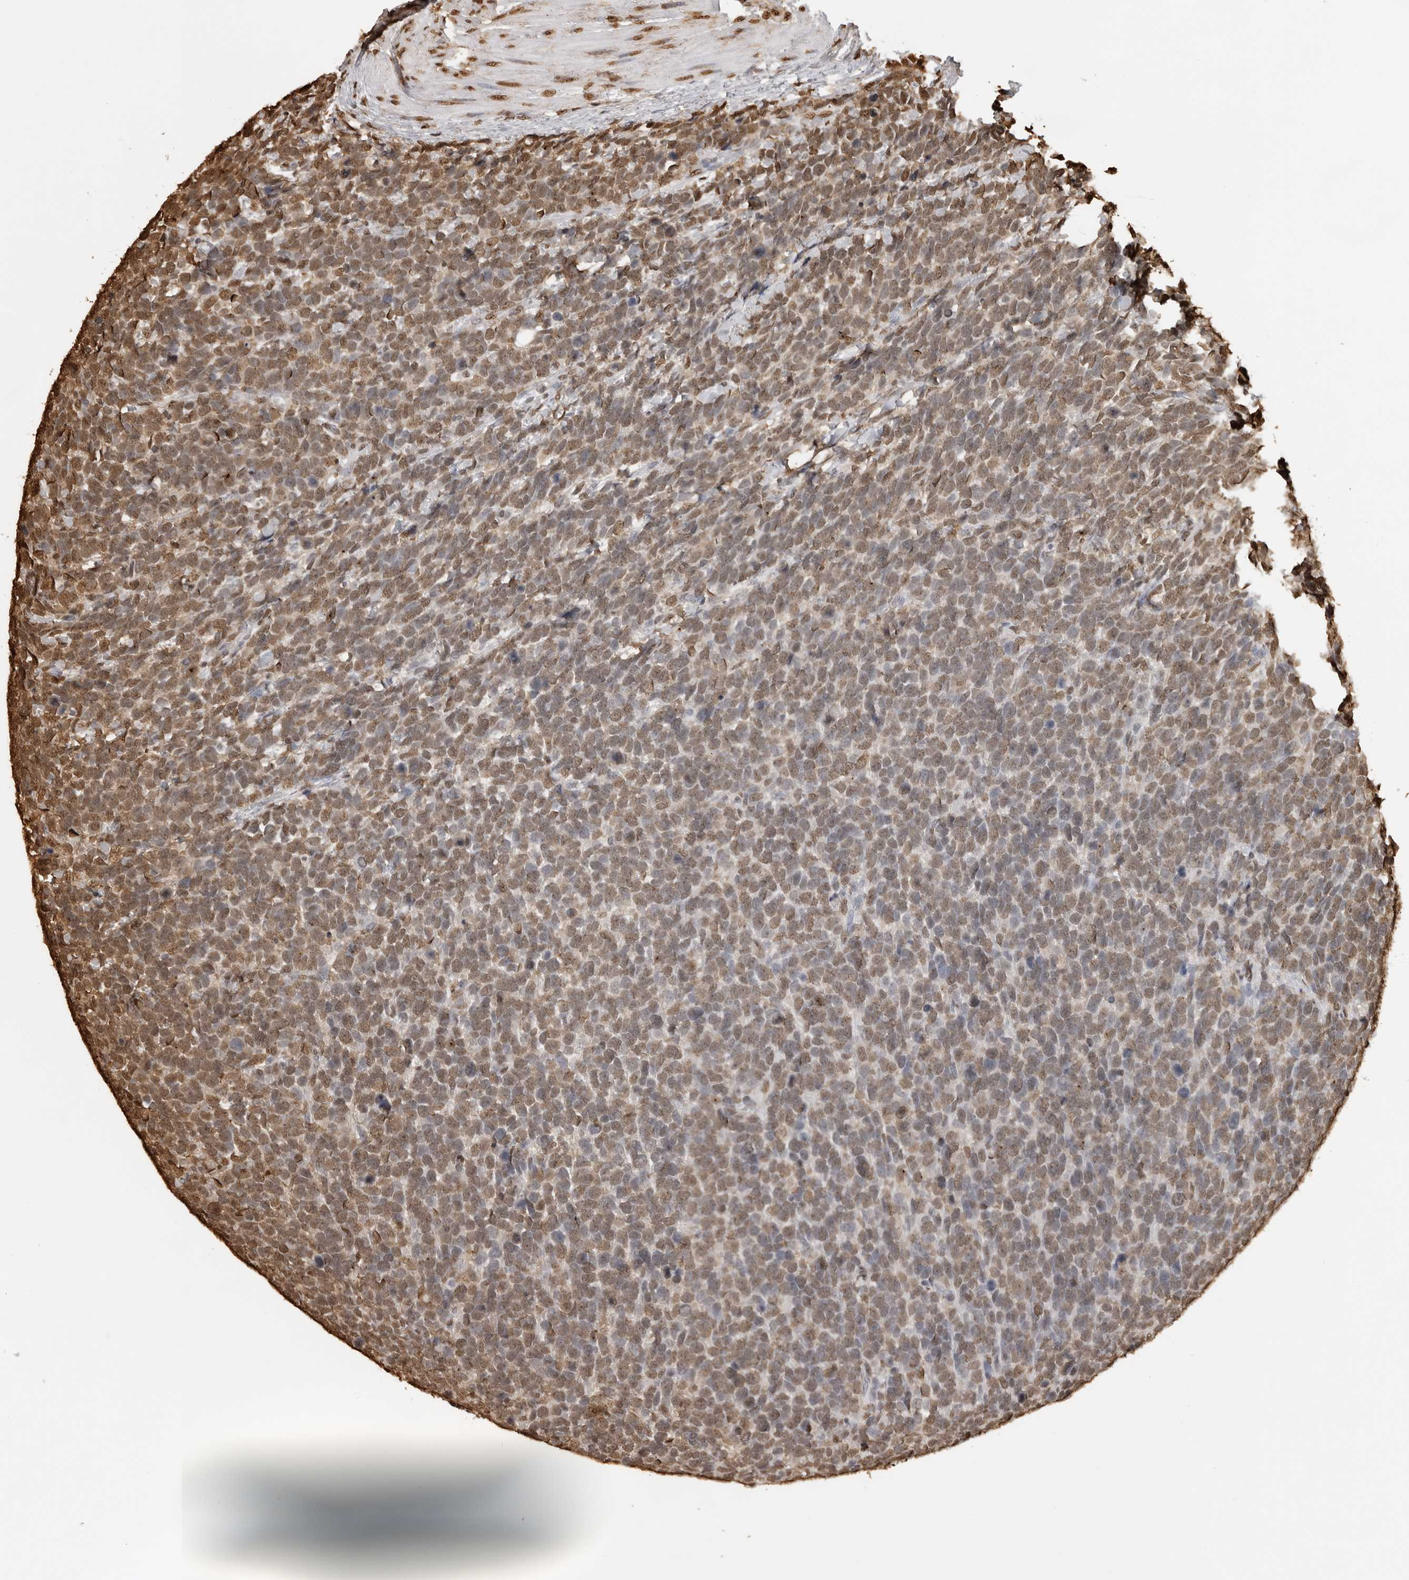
{"staining": {"intensity": "moderate", "quantity": ">75%", "location": "nuclear"}, "tissue": "urothelial cancer", "cell_type": "Tumor cells", "image_type": "cancer", "snomed": [{"axis": "morphology", "description": "Urothelial carcinoma, High grade"}, {"axis": "topography", "description": "Urinary bladder"}], "caption": "High-magnification brightfield microscopy of urothelial cancer stained with DAB (3,3'-diaminobenzidine) (brown) and counterstained with hematoxylin (blue). tumor cells exhibit moderate nuclear expression is seen in approximately>75% of cells.", "gene": "ZFP91", "patient": {"sex": "female", "age": 82}}